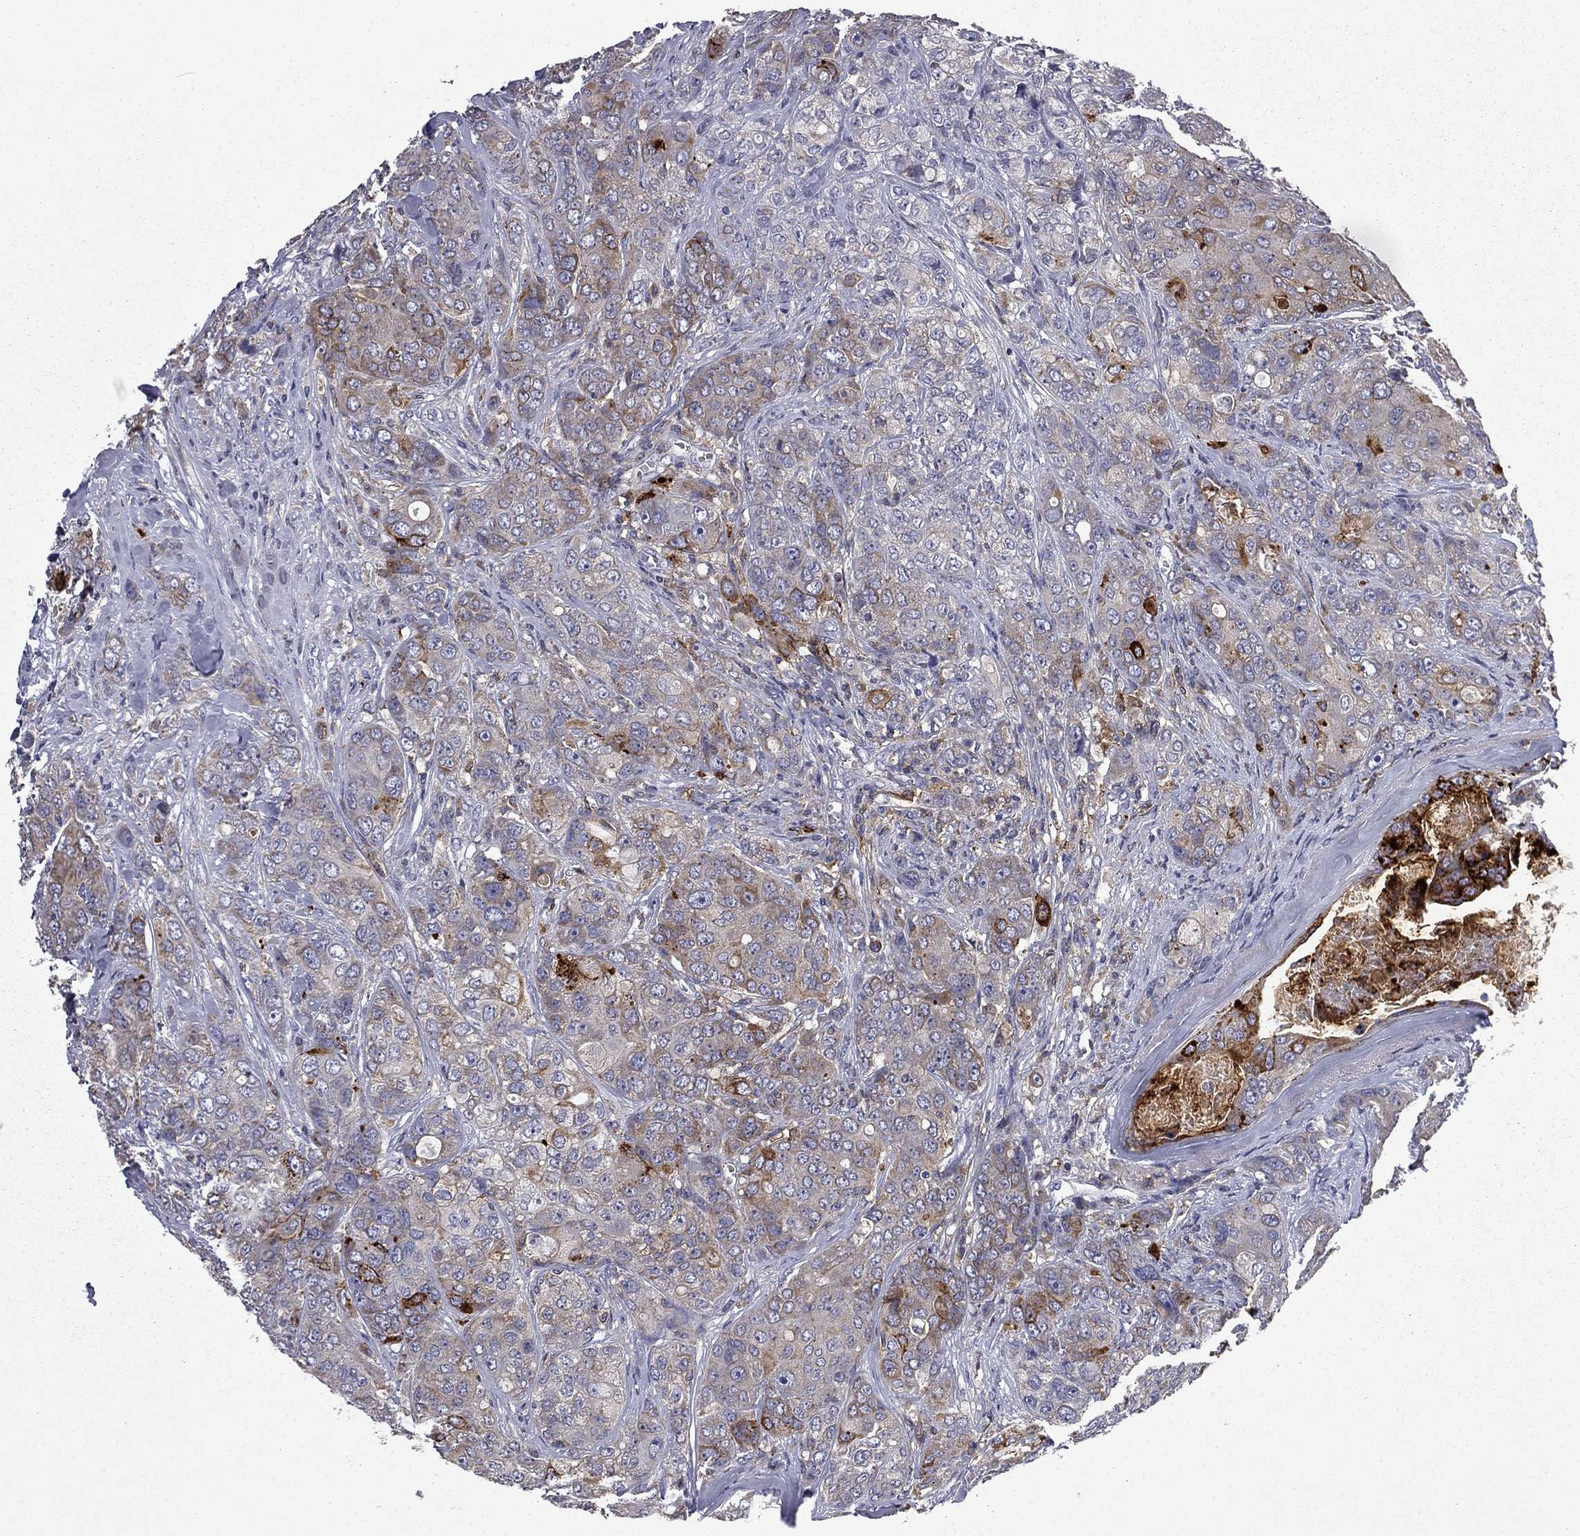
{"staining": {"intensity": "moderate", "quantity": "<25%", "location": "cytoplasmic/membranous"}, "tissue": "breast cancer", "cell_type": "Tumor cells", "image_type": "cancer", "snomed": [{"axis": "morphology", "description": "Duct carcinoma"}, {"axis": "topography", "description": "Breast"}], "caption": "A high-resolution histopathology image shows immunohistochemistry (IHC) staining of breast cancer, which shows moderate cytoplasmic/membranous positivity in about <25% of tumor cells. (Brightfield microscopy of DAB IHC at high magnification).", "gene": "CEACAM7", "patient": {"sex": "female", "age": 43}}